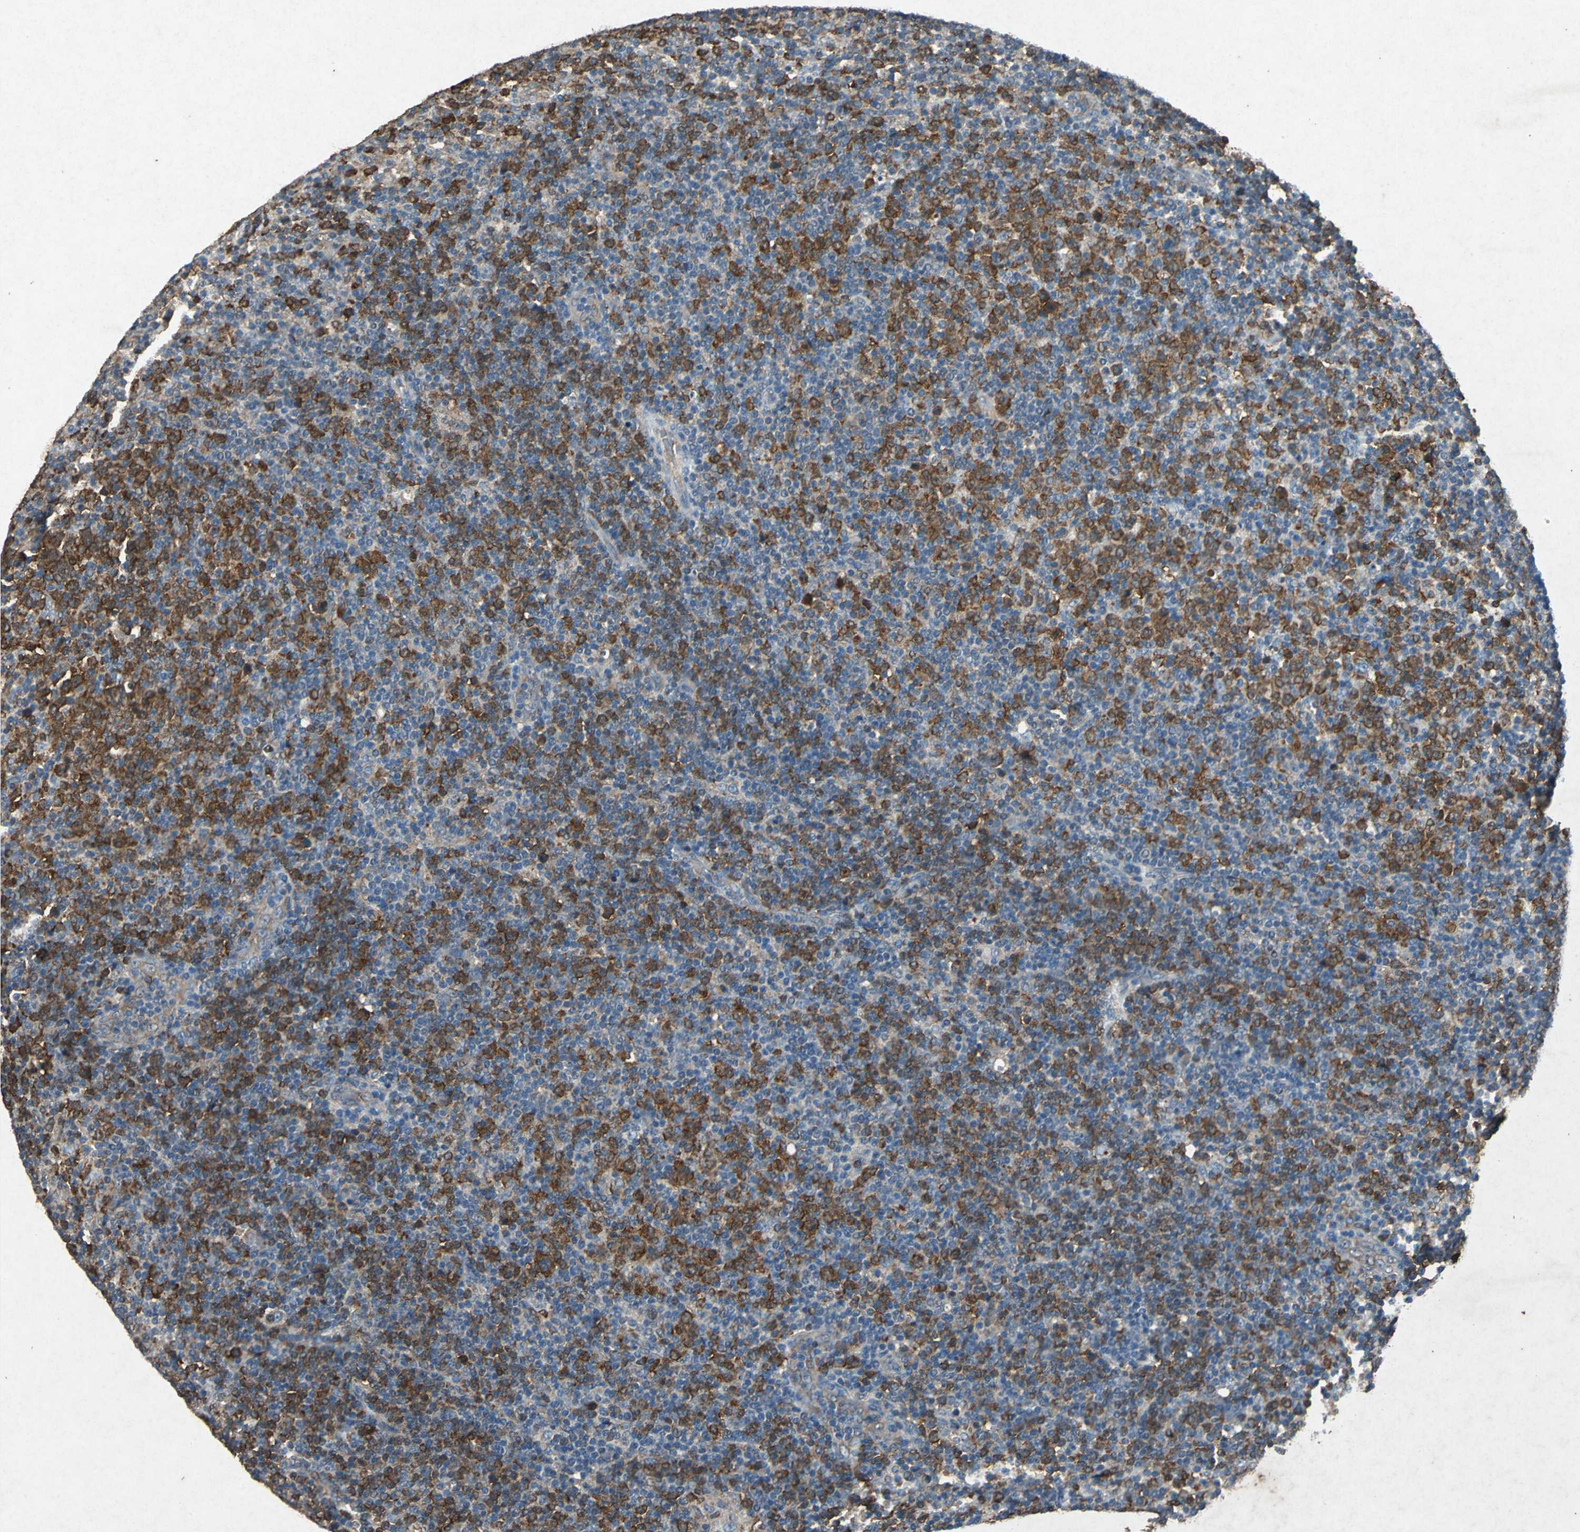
{"staining": {"intensity": "moderate", "quantity": "25%-75%", "location": "cytoplasmic/membranous"}, "tissue": "lymphoma", "cell_type": "Tumor cells", "image_type": "cancer", "snomed": [{"axis": "morphology", "description": "Malignant lymphoma, non-Hodgkin's type, Low grade"}, {"axis": "topography", "description": "Lymph node"}], "caption": "The immunohistochemical stain shows moderate cytoplasmic/membranous staining in tumor cells of malignant lymphoma, non-Hodgkin's type (low-grade) tissue.", "gene": "HSP90AB1", "patient": {"sex": "male", "age": 70}}